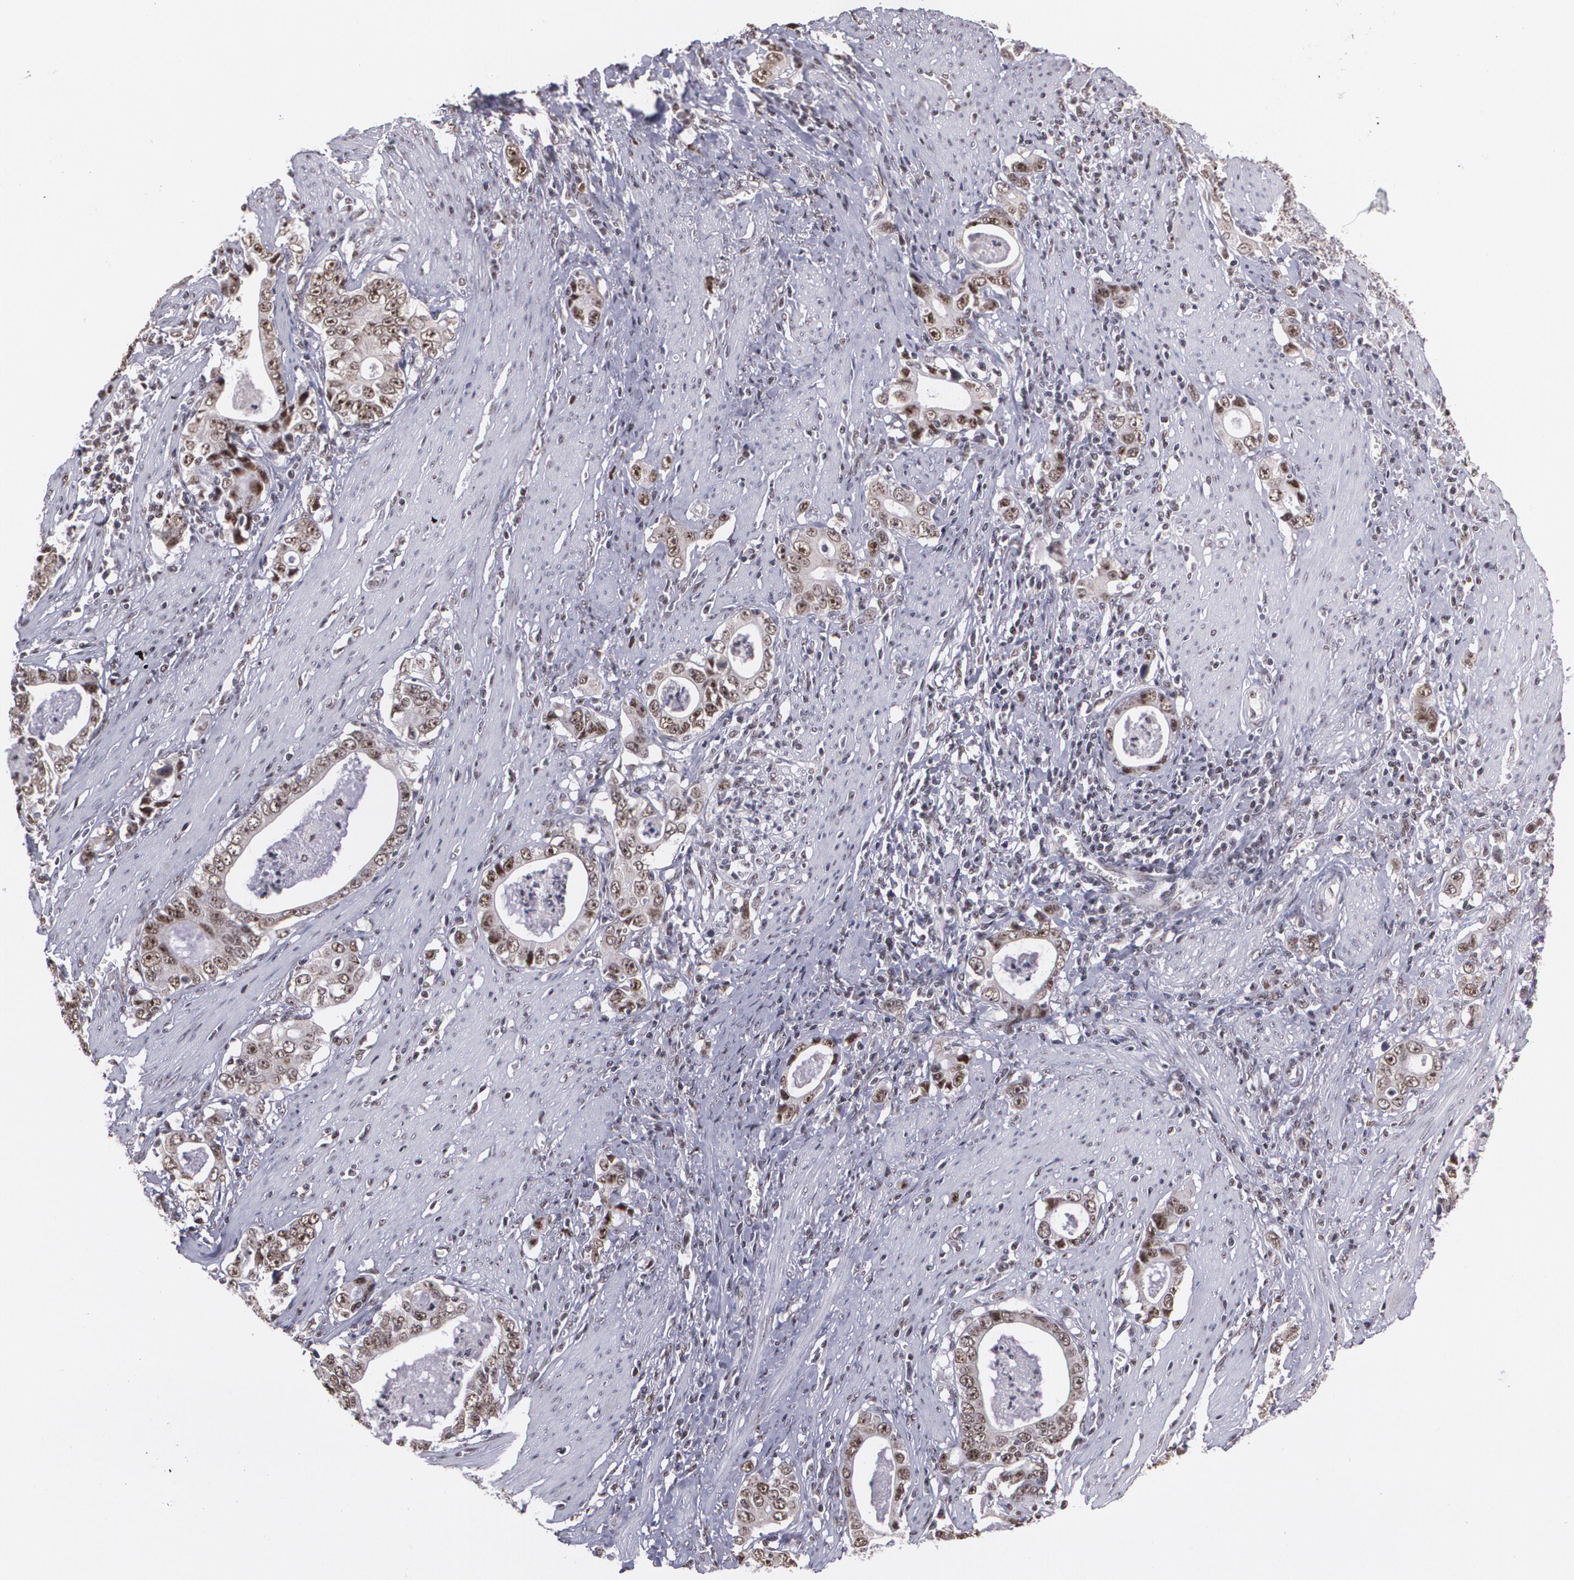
{"staining": {"intensity": "moderate", "quantity": ">75%", "location": "cytoplasmic/membranous,nuclear"}, "tissue": "stomach cancer", "cell_type": "Tumor cells", "image_type": "cancer", "snomed": [{"axis": "morphology", "description": "Adenocarcinoma, NOS"}, {"axis": "topography", "description": "Stomach, lower"}], "caption": "Stomach adenocarcinoma tissue demonstrates moderate cytoplasmic/membranous and nuclear positivity in approximately >75% of tumor cells, visualized by immunohistochemistry.", "gene": "C6orf15", "patient": {"sex": "female", "age": 72}}